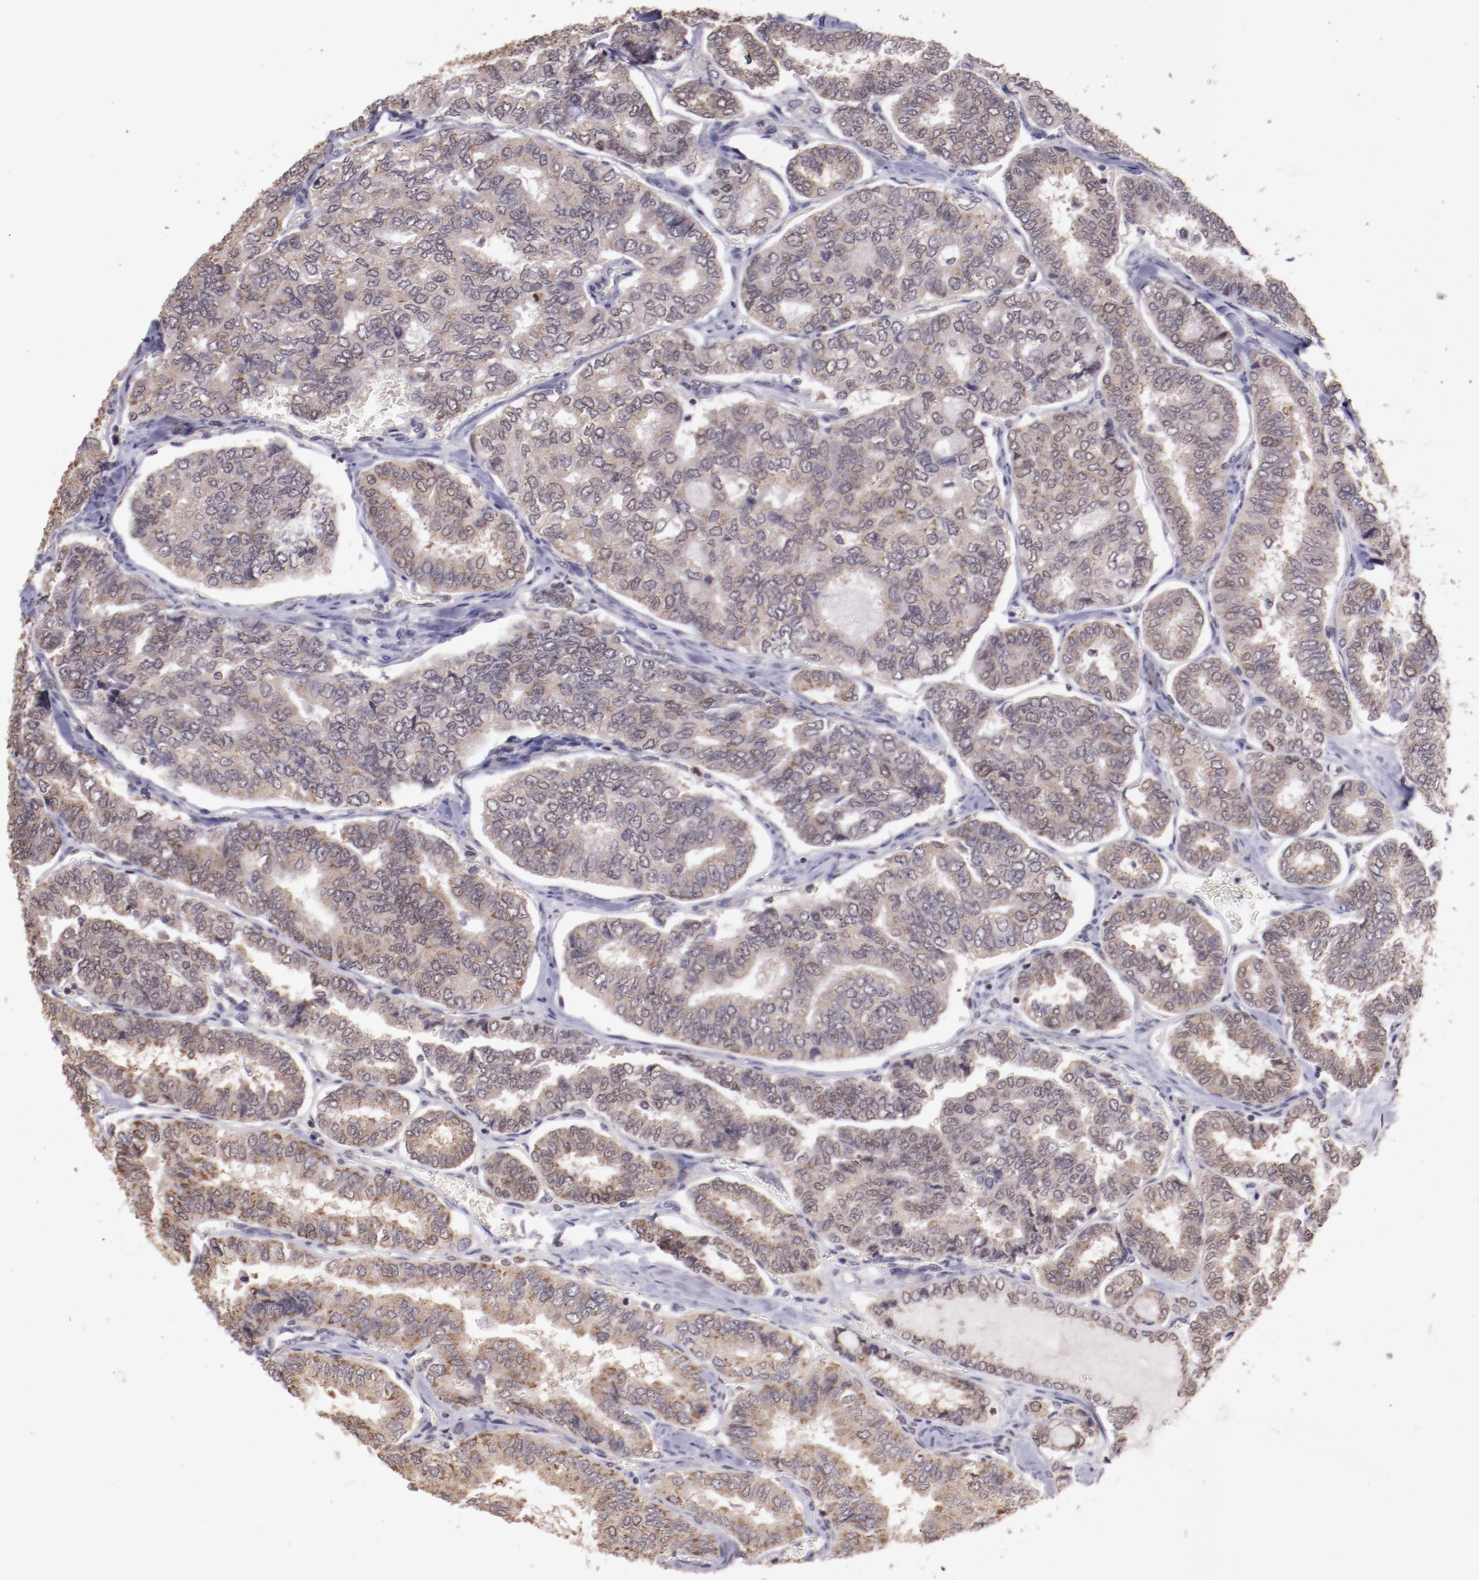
{"staining": {"intensity": "moderate", "quantity": ">75%", "location": "cytoplasmic/membranous"}, "tissue": "thyroid cancer", "cell_type": "Tumor cells", "image_type": "cancer", "snomed": [{"axis": "morphology", "description": "Papillary adenocarcinoma, NOS"}, {"axis": "topography", "description": "Thyroid gland"}], "caption": "Immunohistochemical staining of thyroid cancer shows medium levels of moderate cytoplasmic/membranous positivity in about >75% of tumor cells.", "gene": "ELF1", "patient": {"sex": "female", "age": 35}}